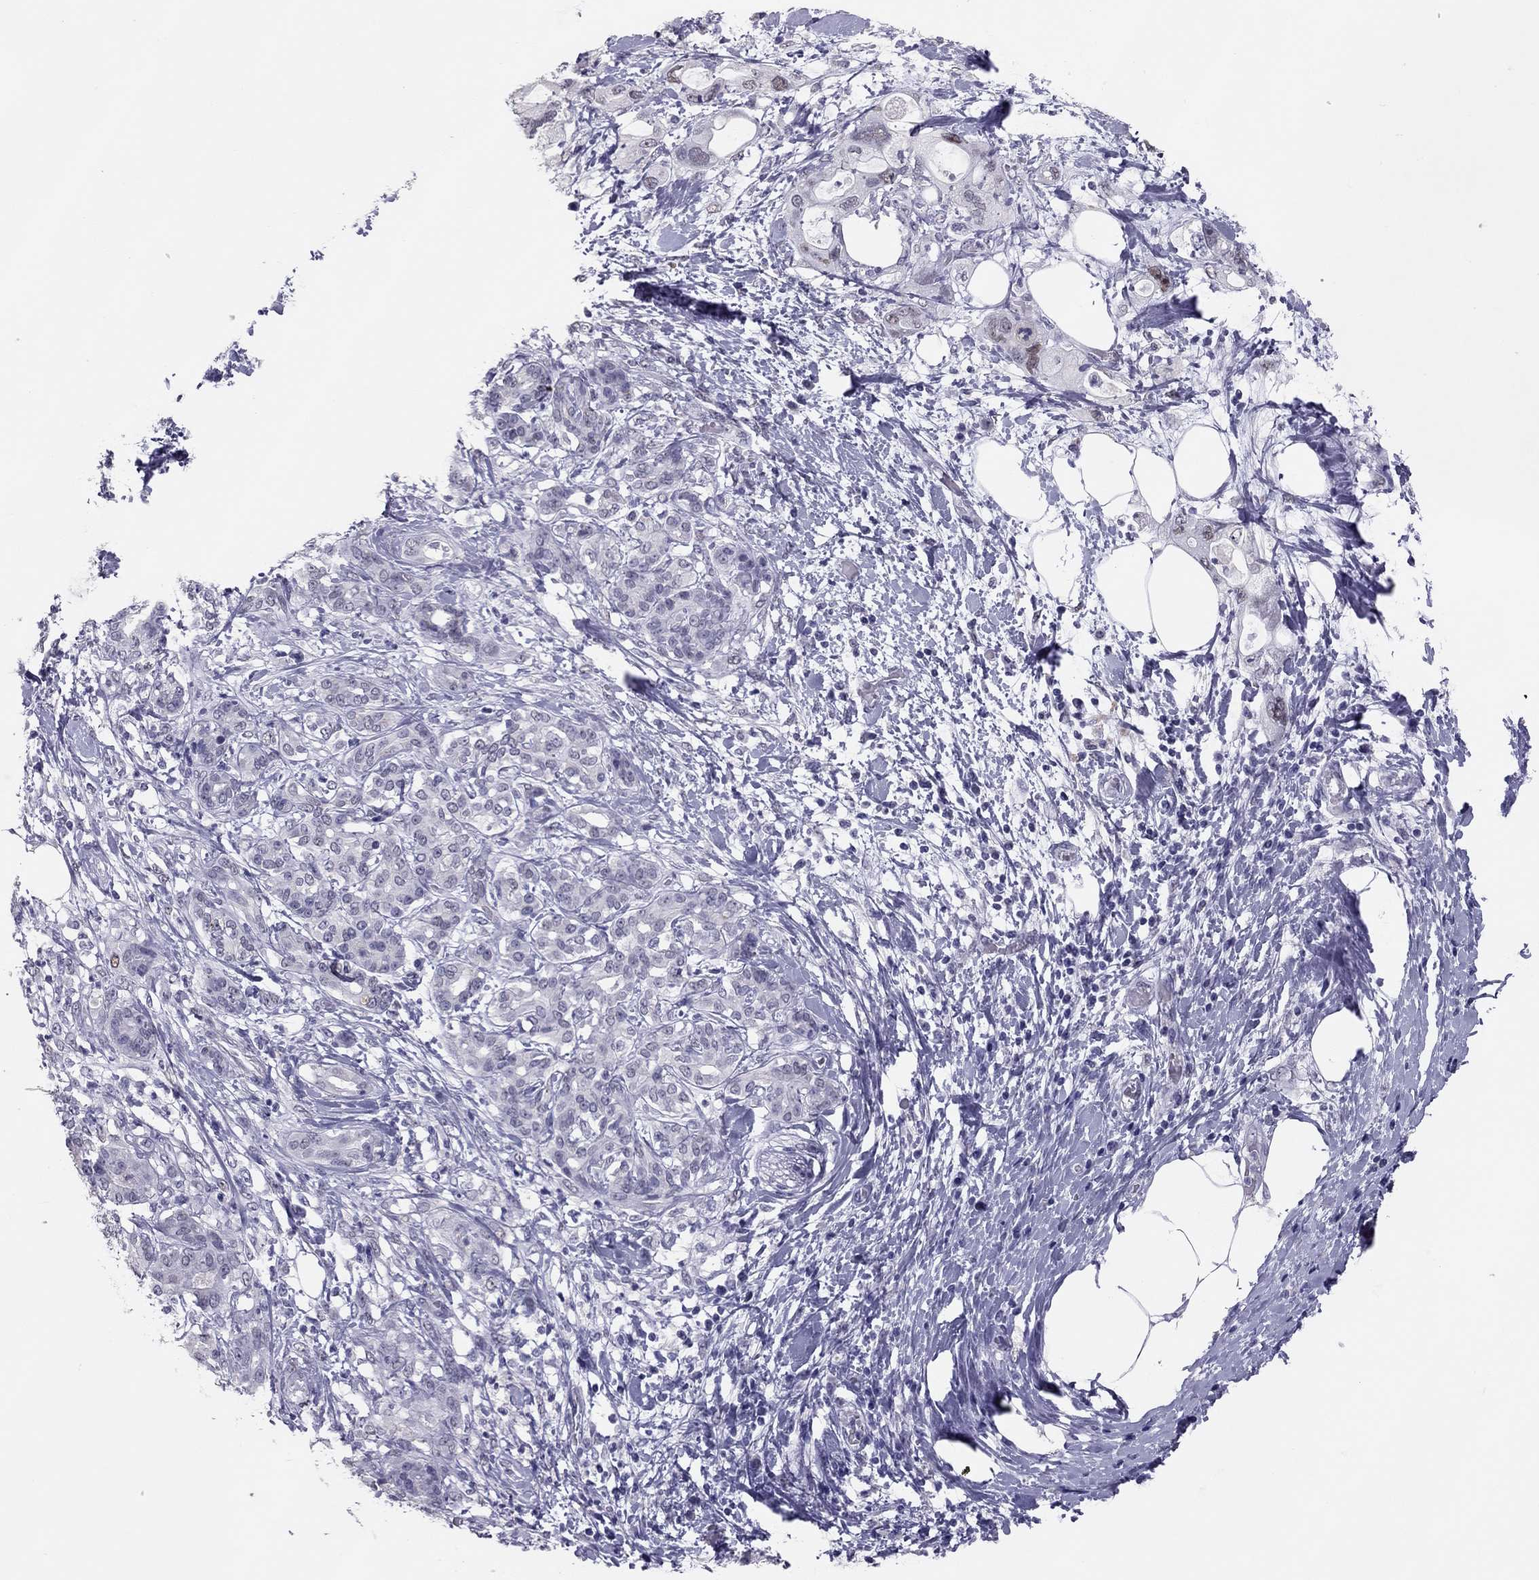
{"staining": {"intensity": "weak", "quantity": "<25%", "location": "nuclear"}, "tissue": "pancreatic cancer", "cell_type": "Tumor cells", "image_type": "cancer", "snomed": [{"axis": "morphology", "description": "Adenocarcinoma, NOS"}, {"axis": "topography", "description": "Pancreas"}], "caption": "IHC micrograph of human pancreatic adenocarcinoma stained for a protein (brown), which demonstrates no positivity in tumor cells.", "gene": "PHOX2A", "patient": {"sex": "female", "age": 56}}